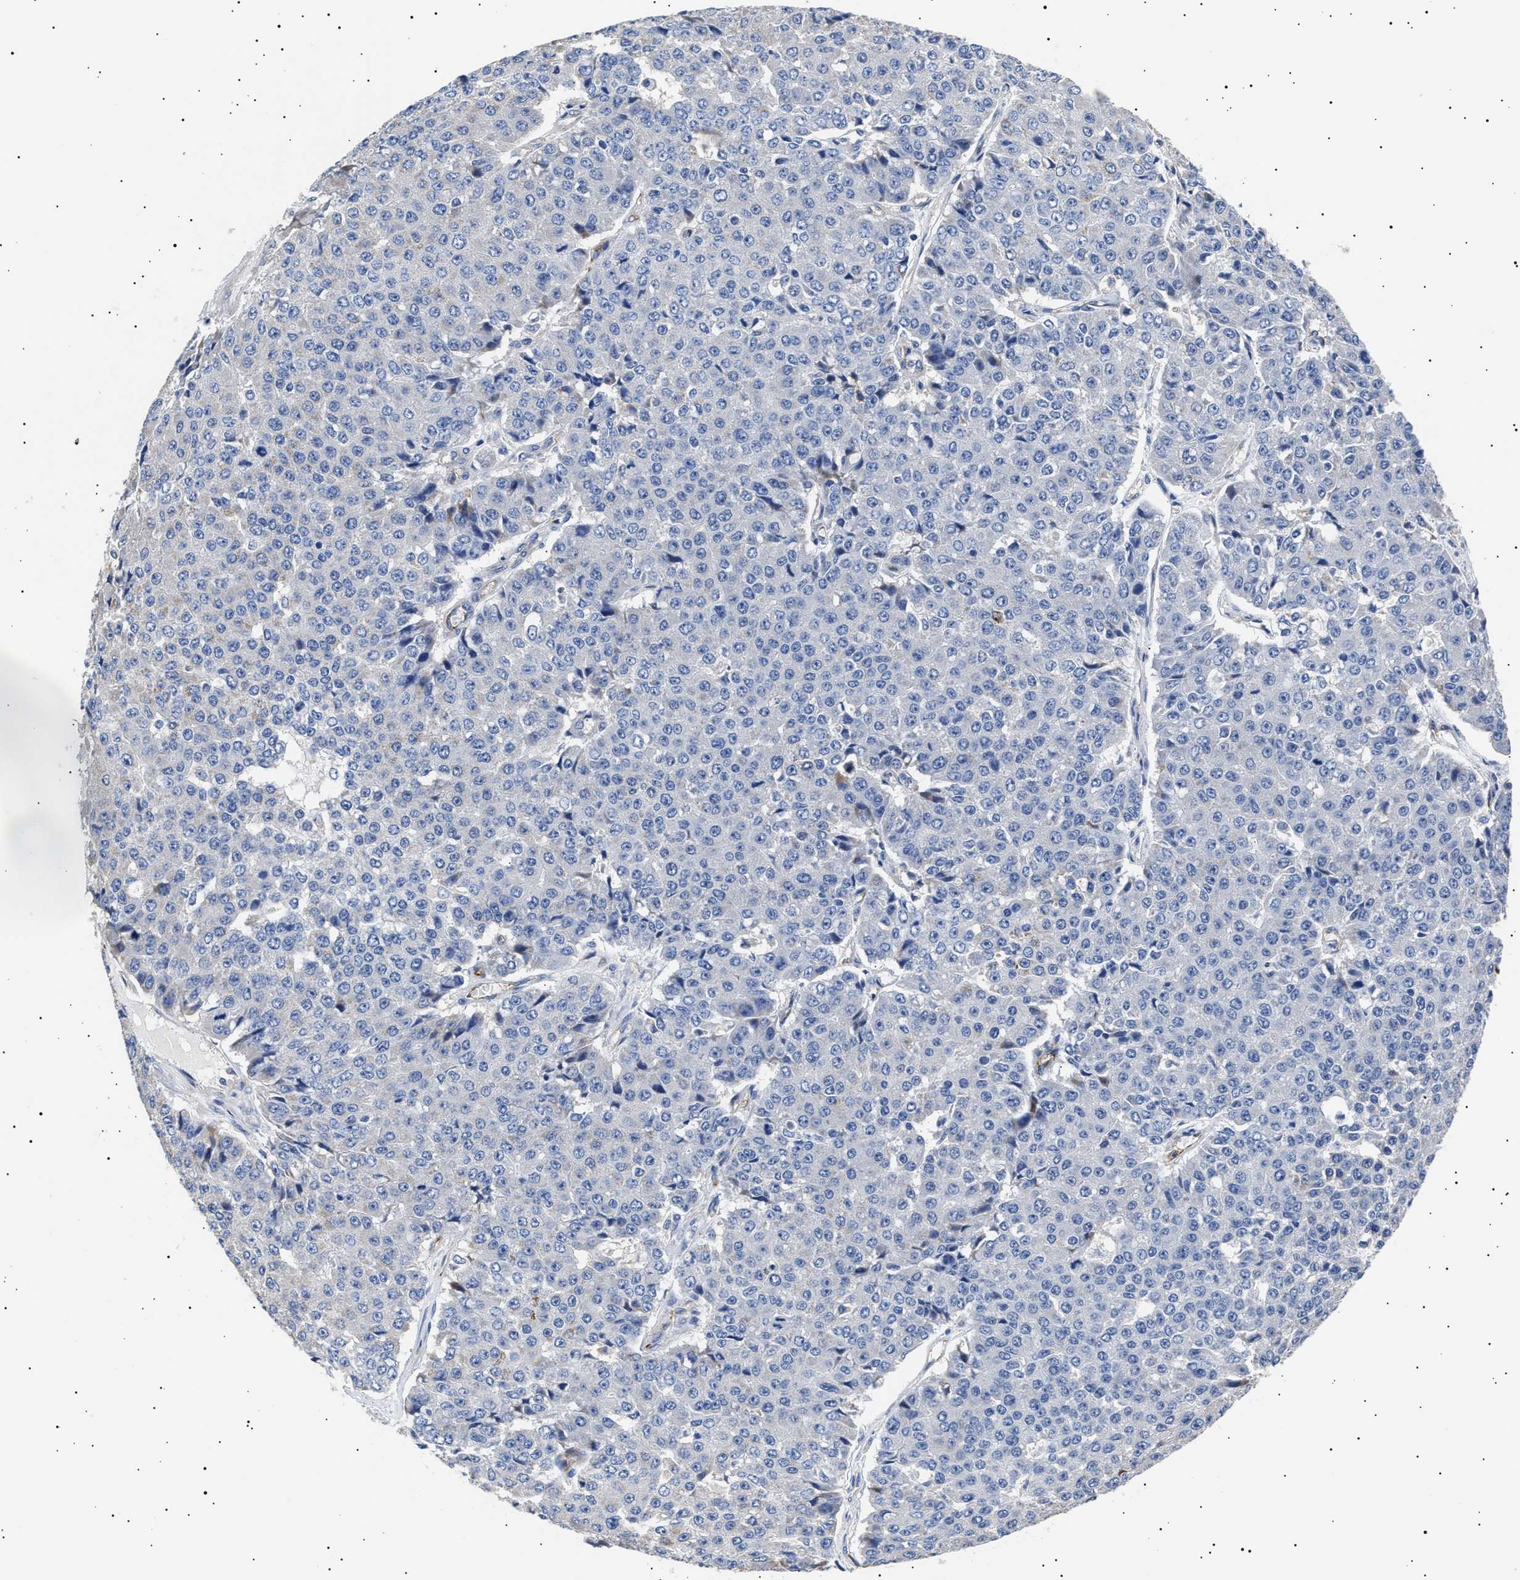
{"staining": {"intensity": "negative", "quantity": "none", "location": "none"}, "tissue": "pancreatic cancer", "cell_type": "Tumor cells", "image_type": "cancer", "snomed": [{"axis": "morphology", "description": "Adenocarcinoma, NOS"}, {"axis": "topography", "description": "Pancreas"}], "caption": "Tumor cells are negative for protein expression in human pancreatic cancer.", "gene": "HEMGN", "patient": {"sex": "male", "age": 50}}